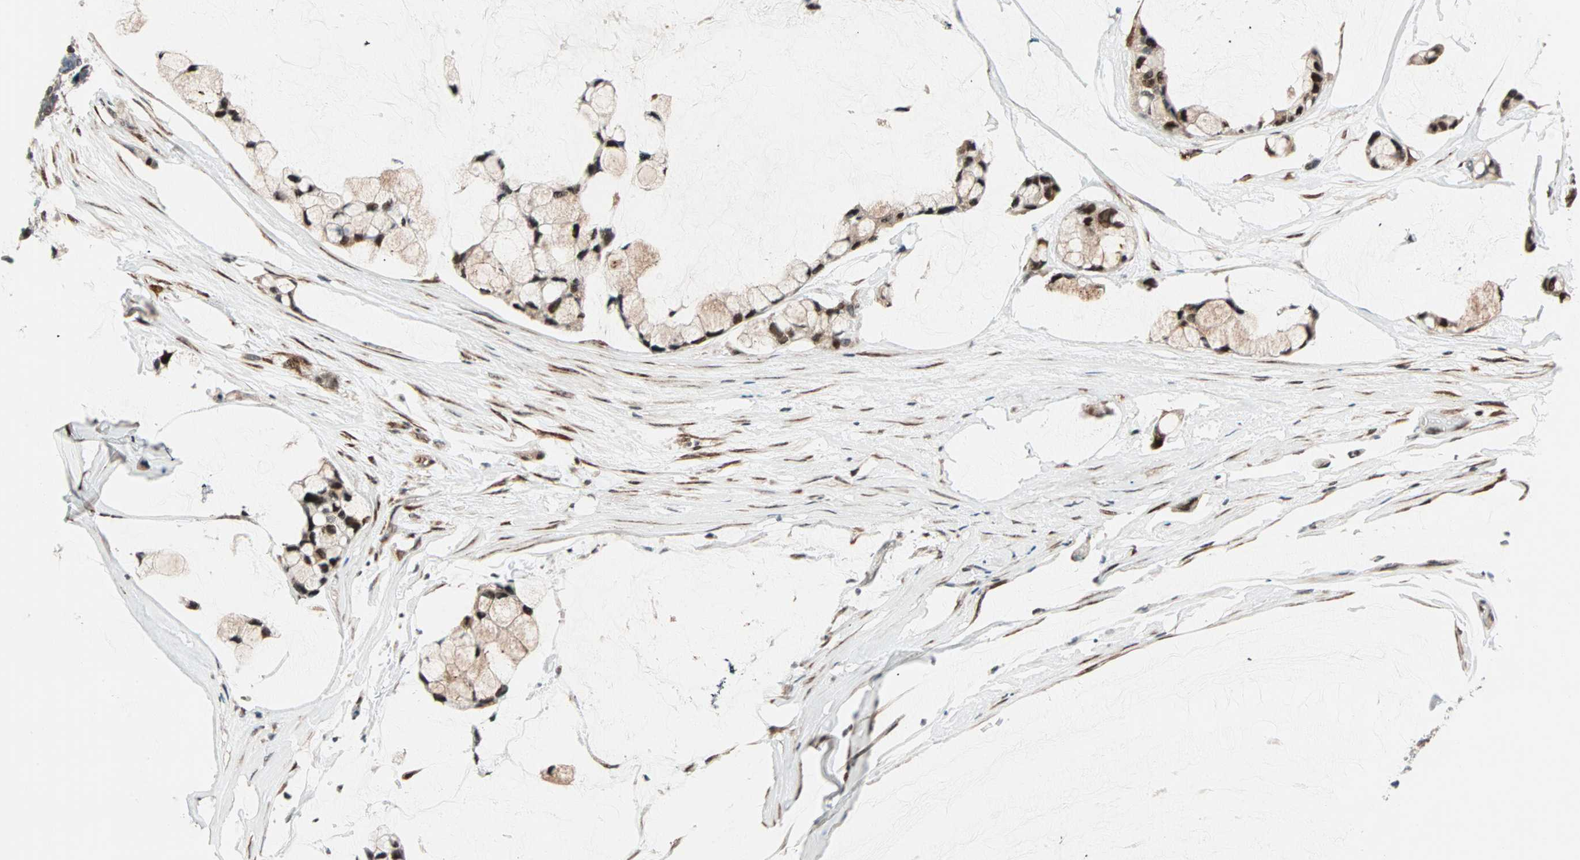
{"staining": {"intensity": "moderate", "quantity": ">75%", "location": "cytoplasmic/membranous,nuclear"}, "tissue": "ovarian cancer", "cell_type": "Tumor cells", "image_type": "cancer", "snomed": [{"axis": "morphology", "description": "Cystadenocarcinoma, mucinous, NOS"}, {"axis": "topography", "description": "Ovary"}], "caption": "A high-resolution image shows immunohistochemistry (IHC) staining of ovarian mucinous cystadenocarcinoma, which exhibits moderate cytoplasmic/membranous and nuclear expression in approximately >75% of tumor cells. (DAB (3,3'-diaminobenzidine) IHC, brown staining for protein, blue staining for nuclei).", "gene": "HECW1", "patient": {"sex": "female", "age": 39}}